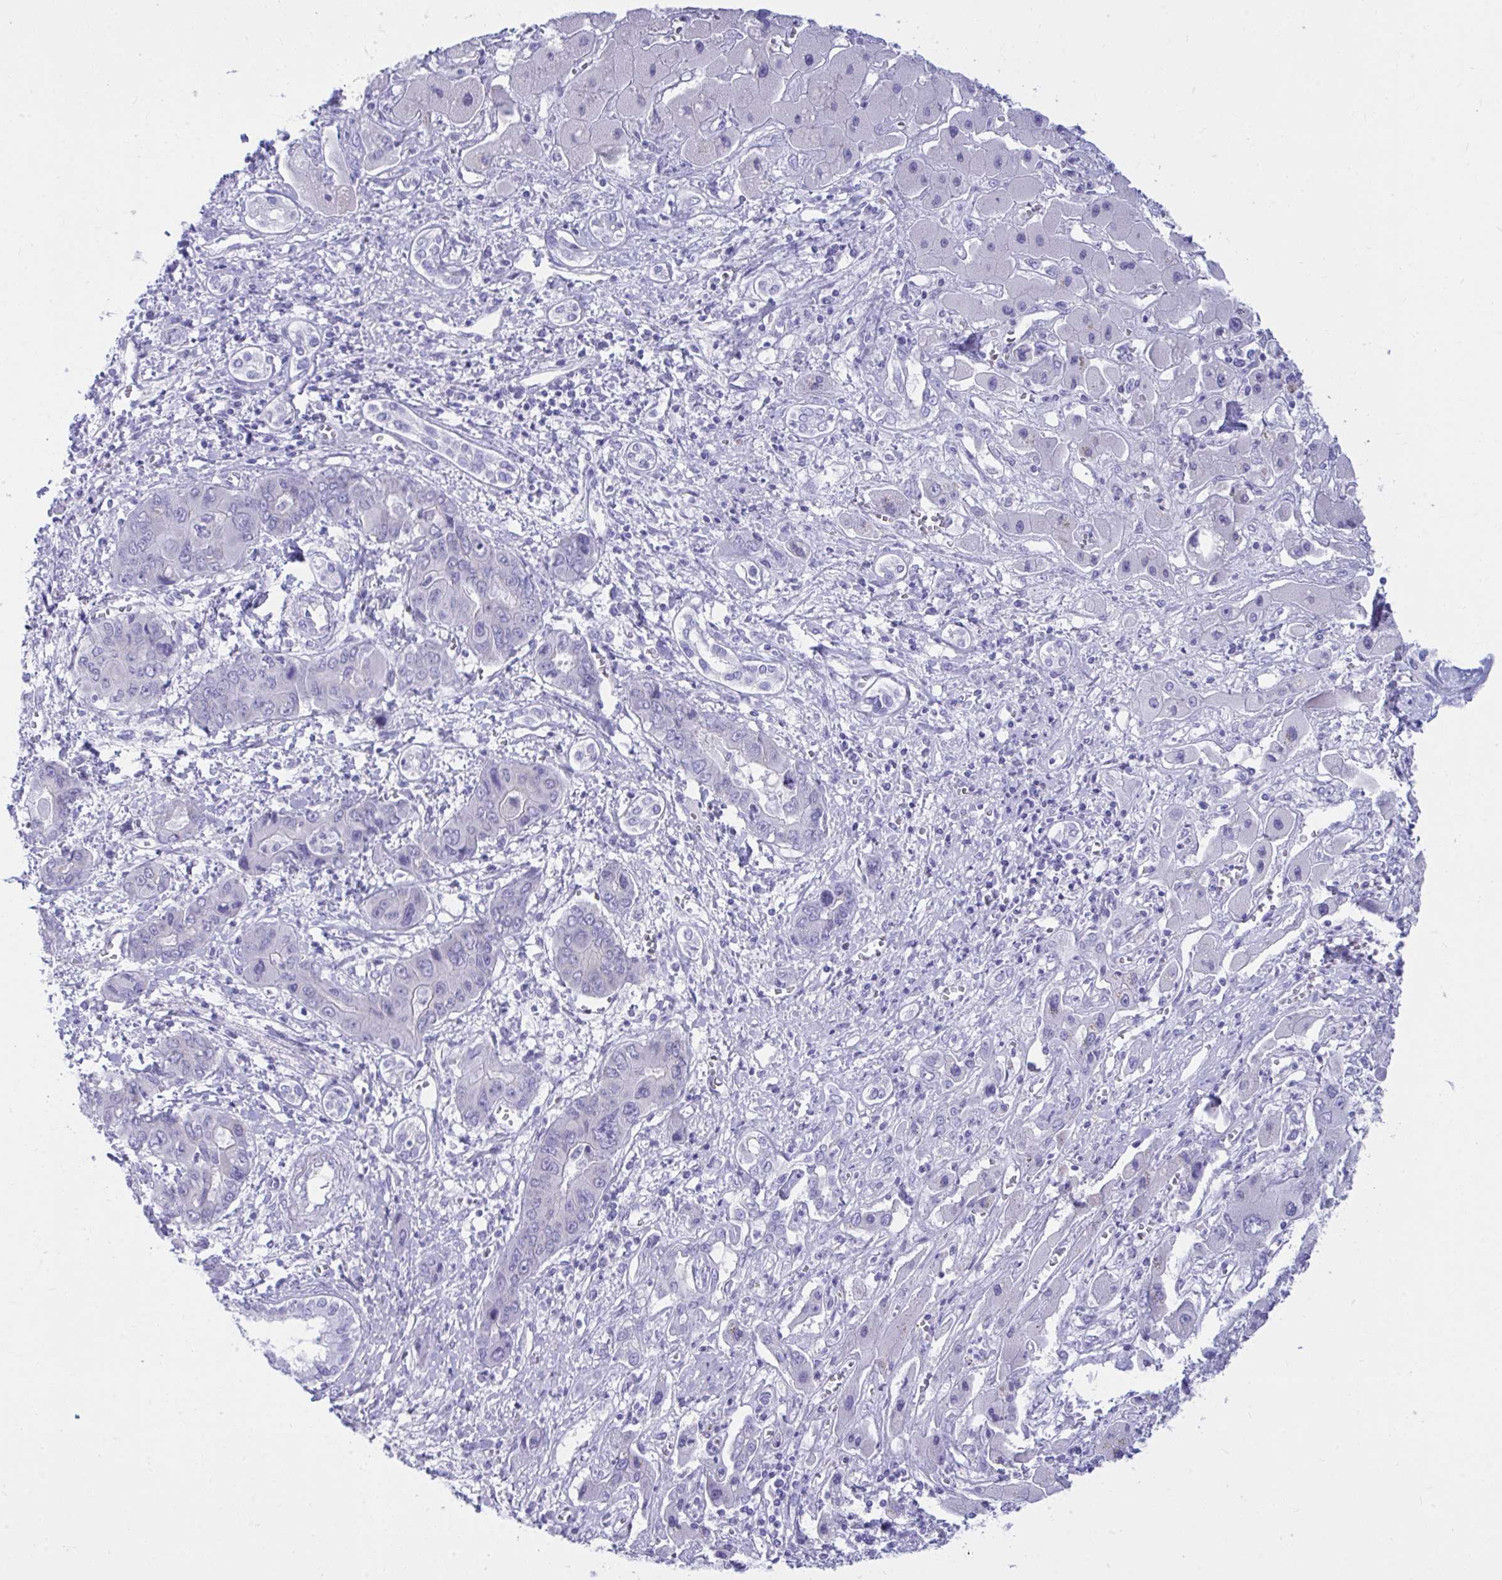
{"staining": {"intensity": "negative", "quantity": "none", "location": "none"}, "tissue": "liver cancer", "cell_type": "Tumor cells", "image_type": "cancer", "snomed": [{"axis": "morphology", "description": "Cholangiocarcinoma"}, {"axis": "topography", "description": "Liver"}], "caption": "Immunohistochemistry of human liver cancer (cholangiocarcinoma) displays no staining in tumor cells.", "gene": "SHISA8", "patient": {"sex": "male", "age": 67}}